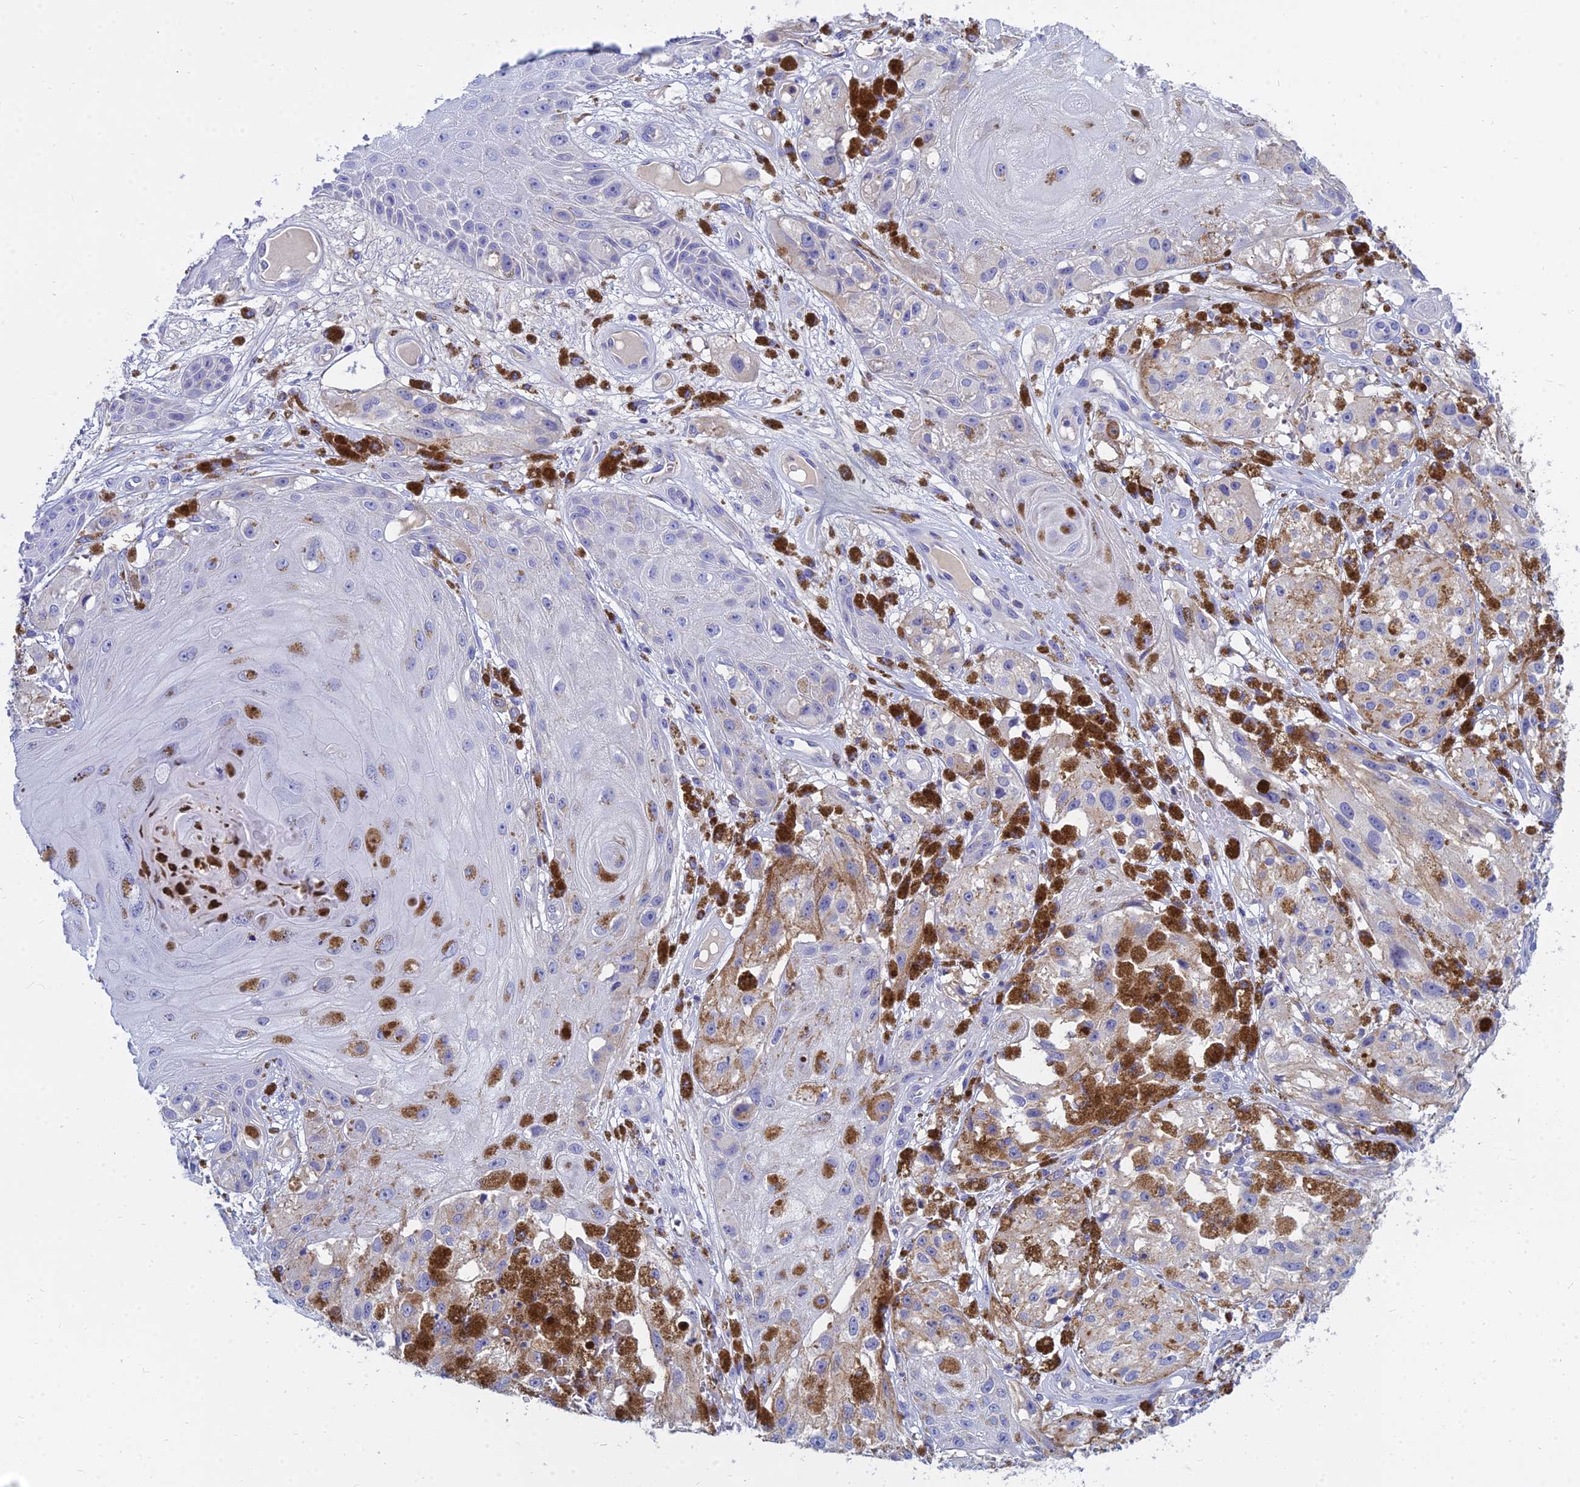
{"staining": {"intensity": "negative", "quantity": "none", "location": "none"}, "tissue": "melanoma", "cell_type": "Tumor cells", "image_type": "cancer", "snomed": [{"axis": "morphology", "description": "Malignant melanoma, NOS"}, {"axis": "topography", "description": "Skin"}], "caption": "This is an IHC histopathology image of malignant melanoma. There is no staining in tumor cells.", "gene": "ZNF552", "patient": {"sex": "male", "age": 88}}